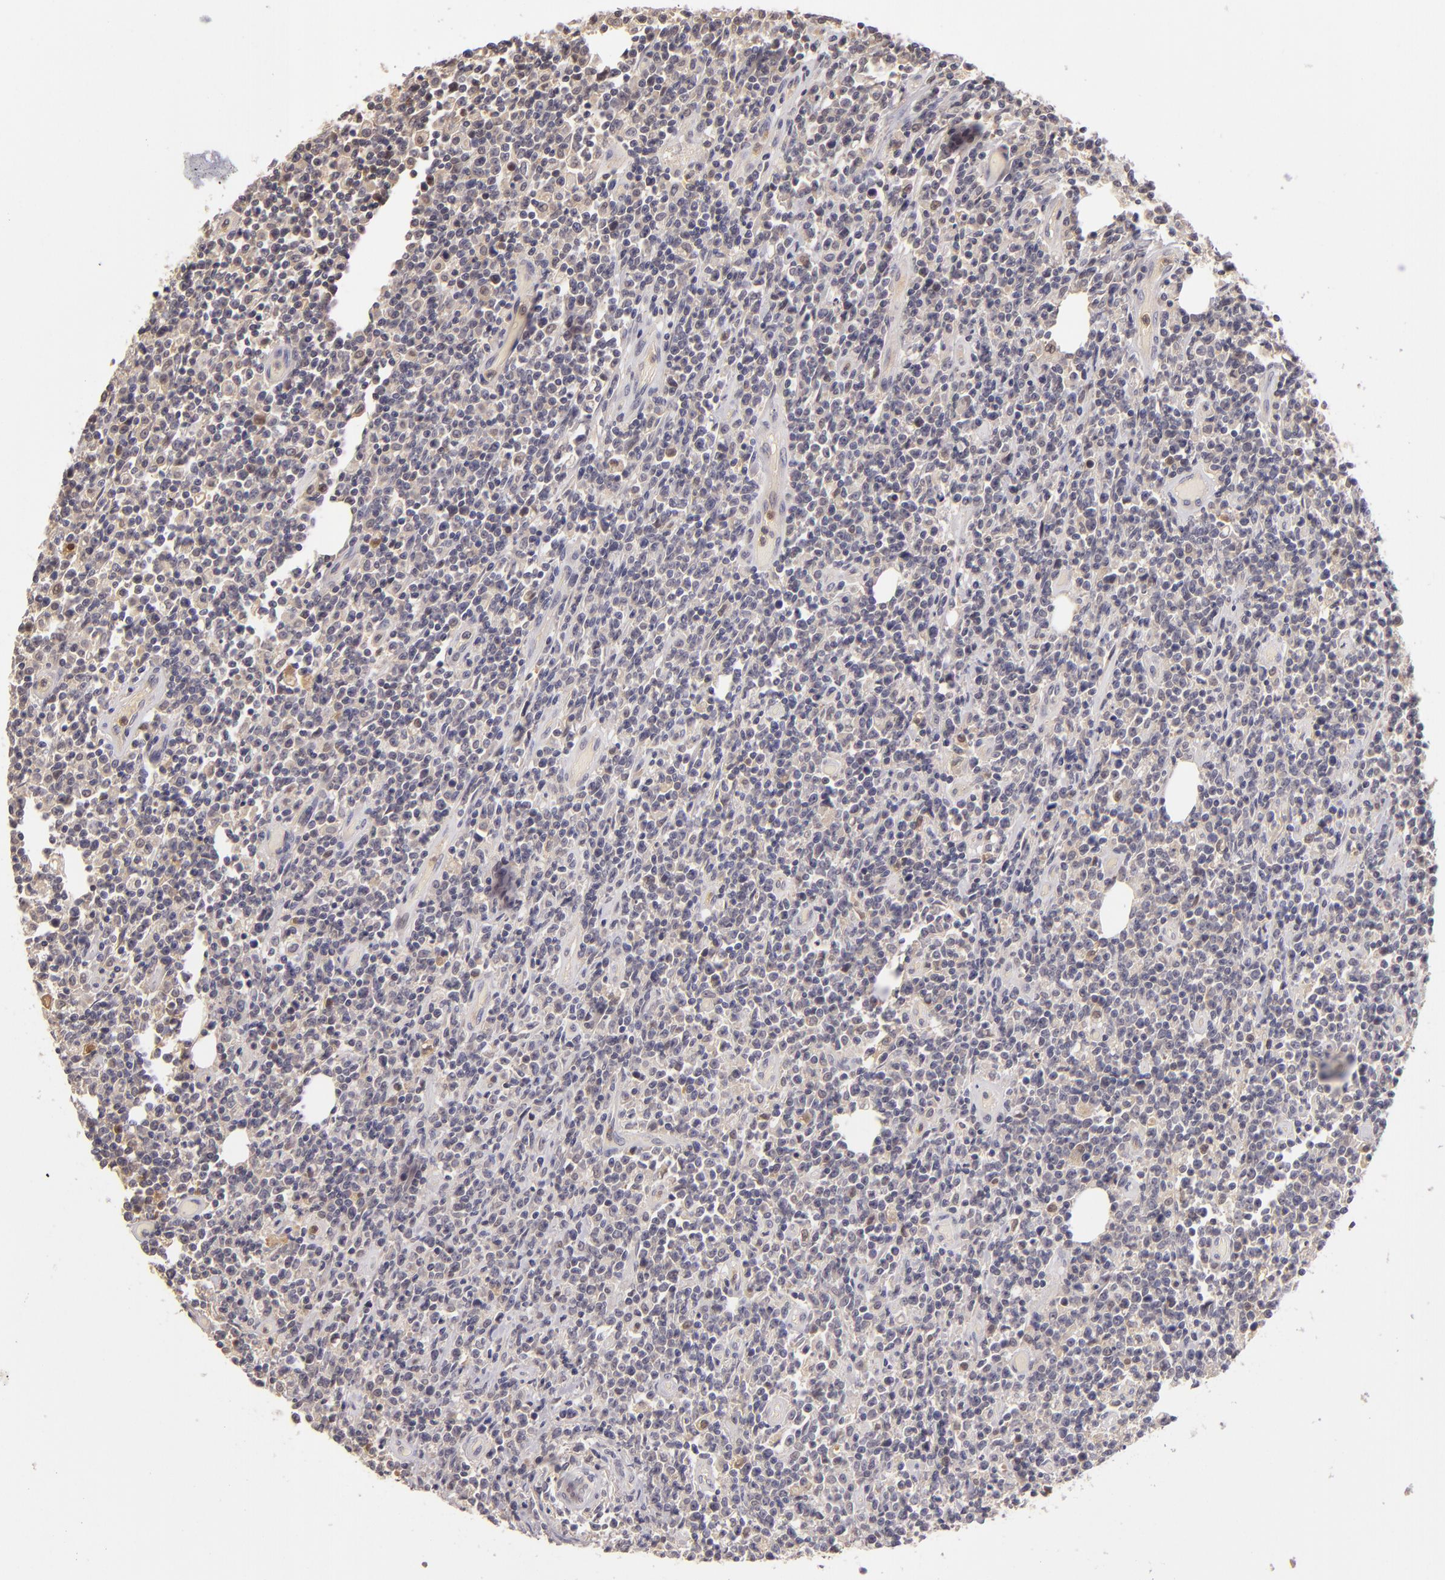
{"staining": {"intensity": "negative", "quantity": "none", "location": "none"}, "tissue": "lymphoma", "cell_type": "Tumor cells", "image_type": "cancer", "snomed": [{"axis": "morphology", "description": "Malignant lymphoma, non-Hodgkin's type, High grade"}, {"axis": "topography", "description": "Colon"}], "caption": "Immunohistochemistry of human lymphoma reveals no positivity in tumor cells.", "gene": "LRG1", "patient": {"sex": "male", "age": 82}}